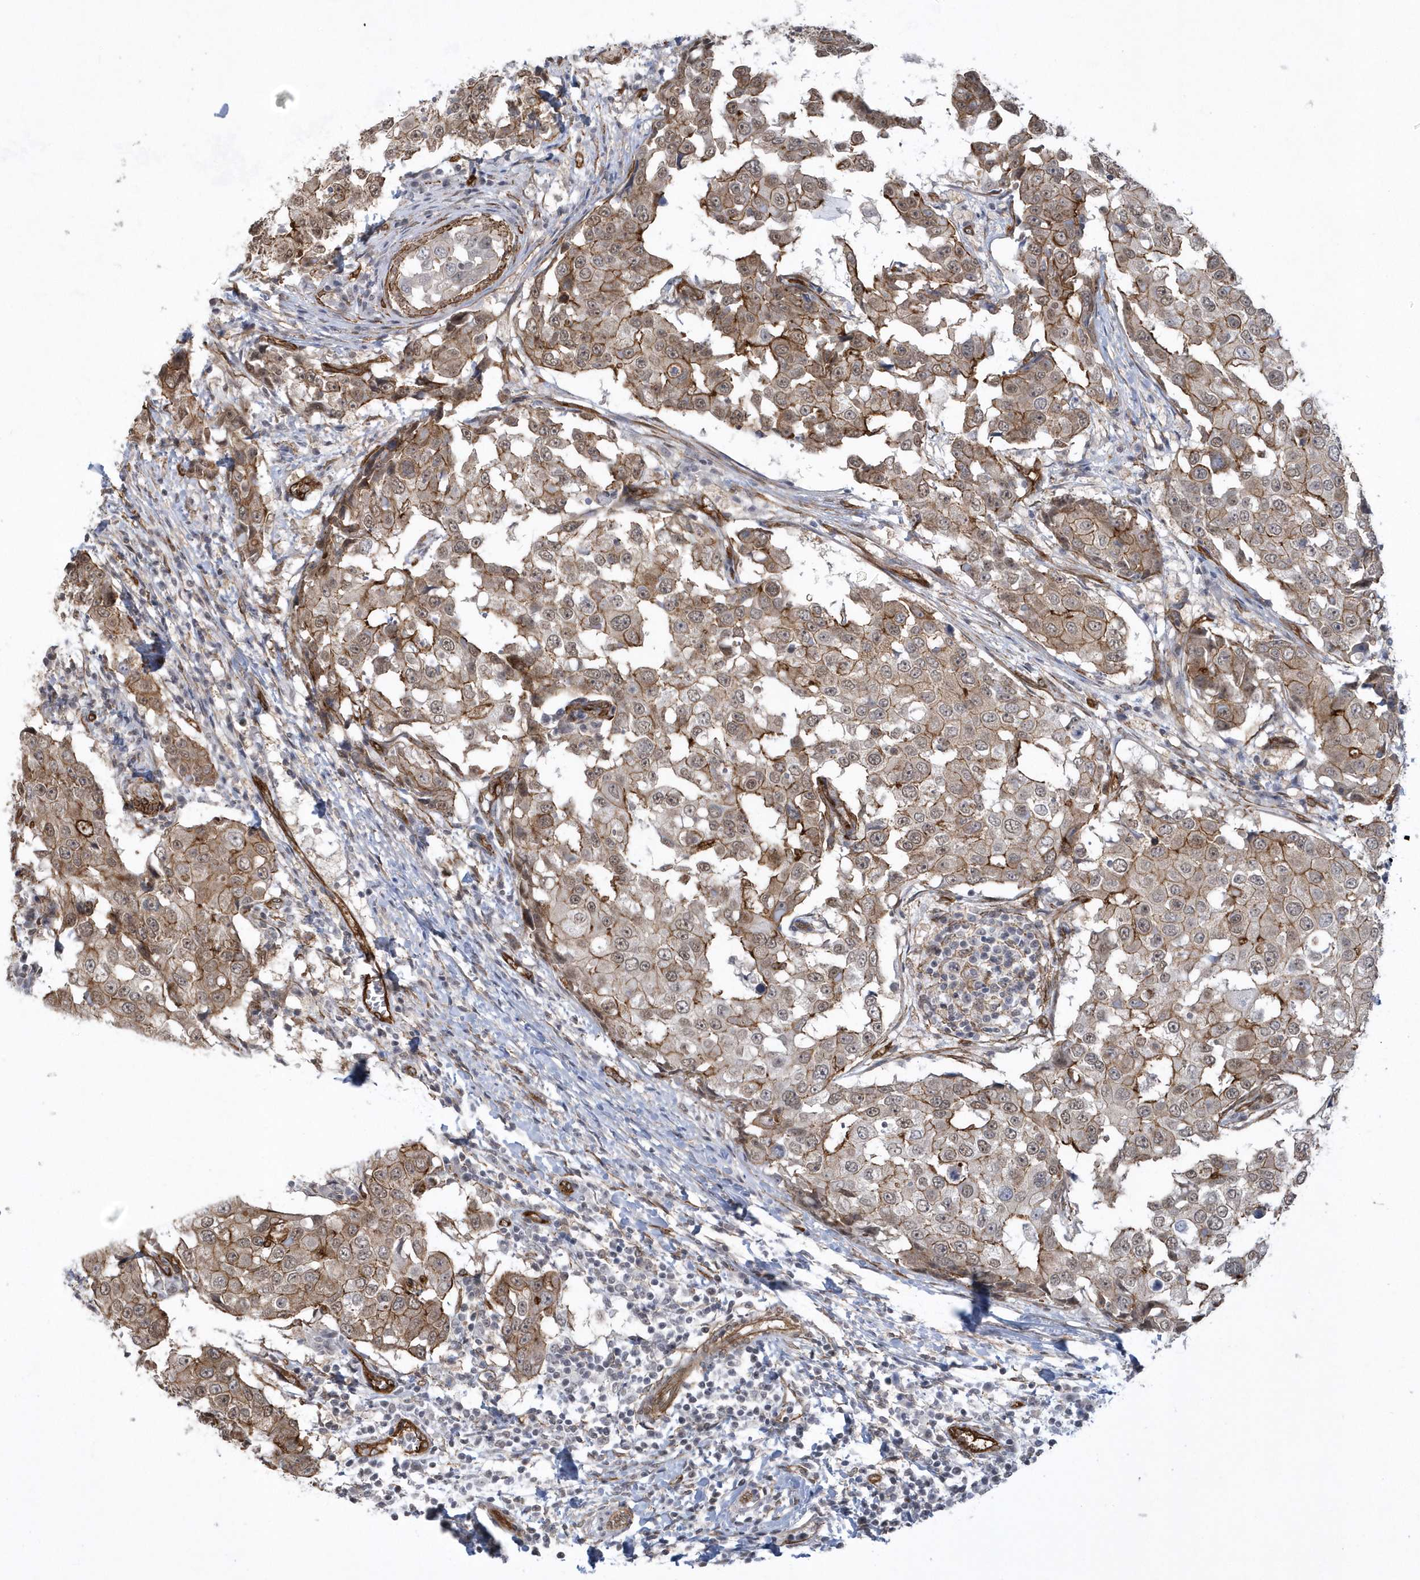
{"staining": {"intensity": "moderate", "quantity": ">75%", "location": "cytoplasmic/membranous"}, "tissue": "breast cancer", "cell_type": "Tumor cells", "image_type": "cancer", "snomed": [{"axis": "morphology", "description": "Duct carcinoma"}, {"axis": "topography", "description": "Breast"}], "caption": "Immunohistochemical staining of human infiltrating ductal carcinoma (breast) demonstrates medium levels of moderate cytoplasmic/membranous expression in approximately >75% of tumor cells.", "gene": "RAI14", "patient": {"sex": "female", "age": 27}}